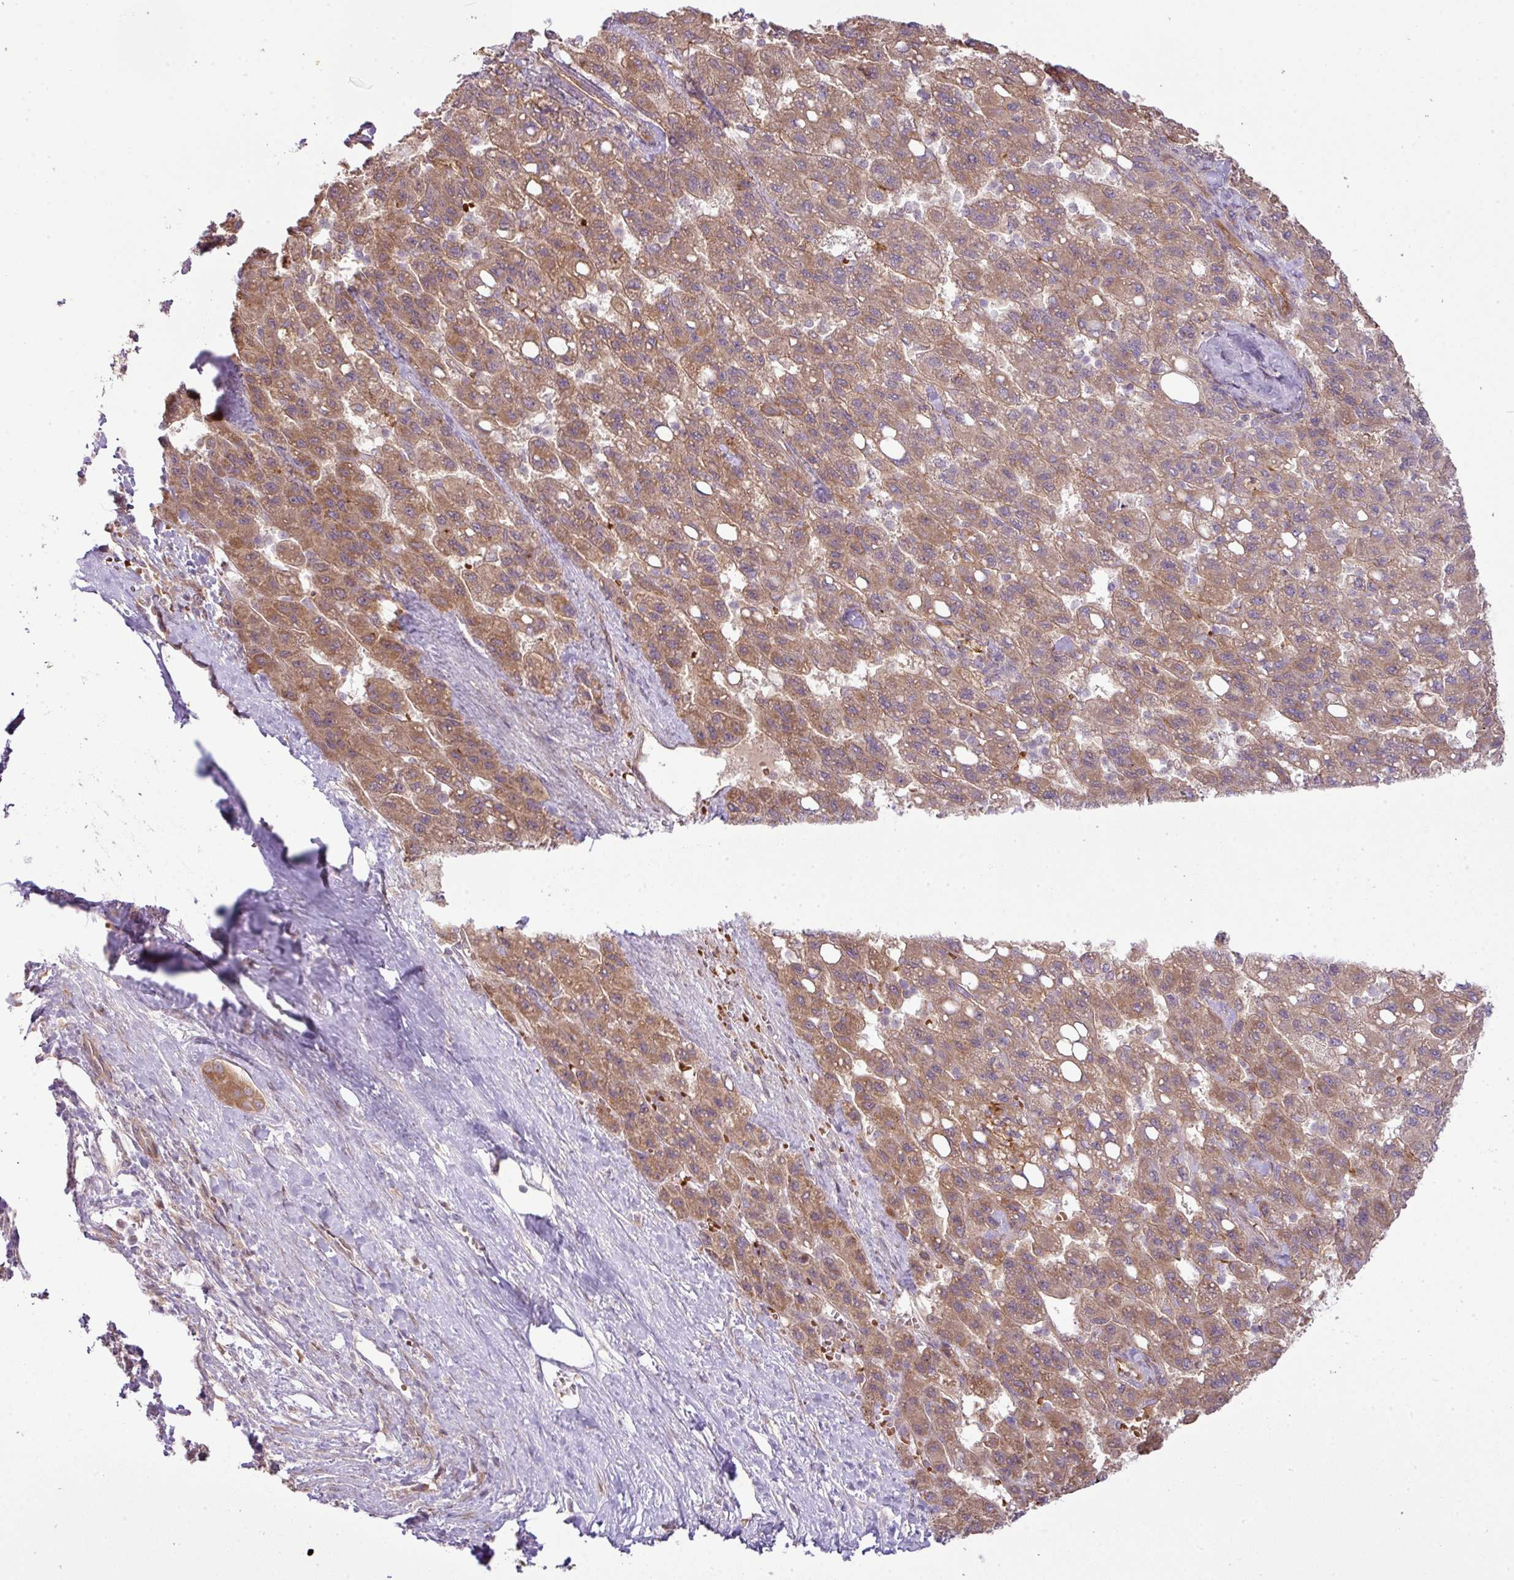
{"staining": {"intensity": "moderate", "quantity": ">75%", "location": "cytoplasmic/membranous"}, "tissue": "liver cancer", "cell_type": "Tumor cells", "image_type": "cancer", "snomed": [{"axis": "morphology", "description": "Carcinoma, Hepatocellular, NOS"}, {"axis": "topography", "description": "Liver"}], "caption": "Liver cancer (hepatocellular carcinoma) tissue shows moderate cytoplasmic/membranous staining in about >75% of tumor cells, visualized by immunohistochemistry.", "gene": "COX18", "patient": {"sex": "female", "age": 82}}